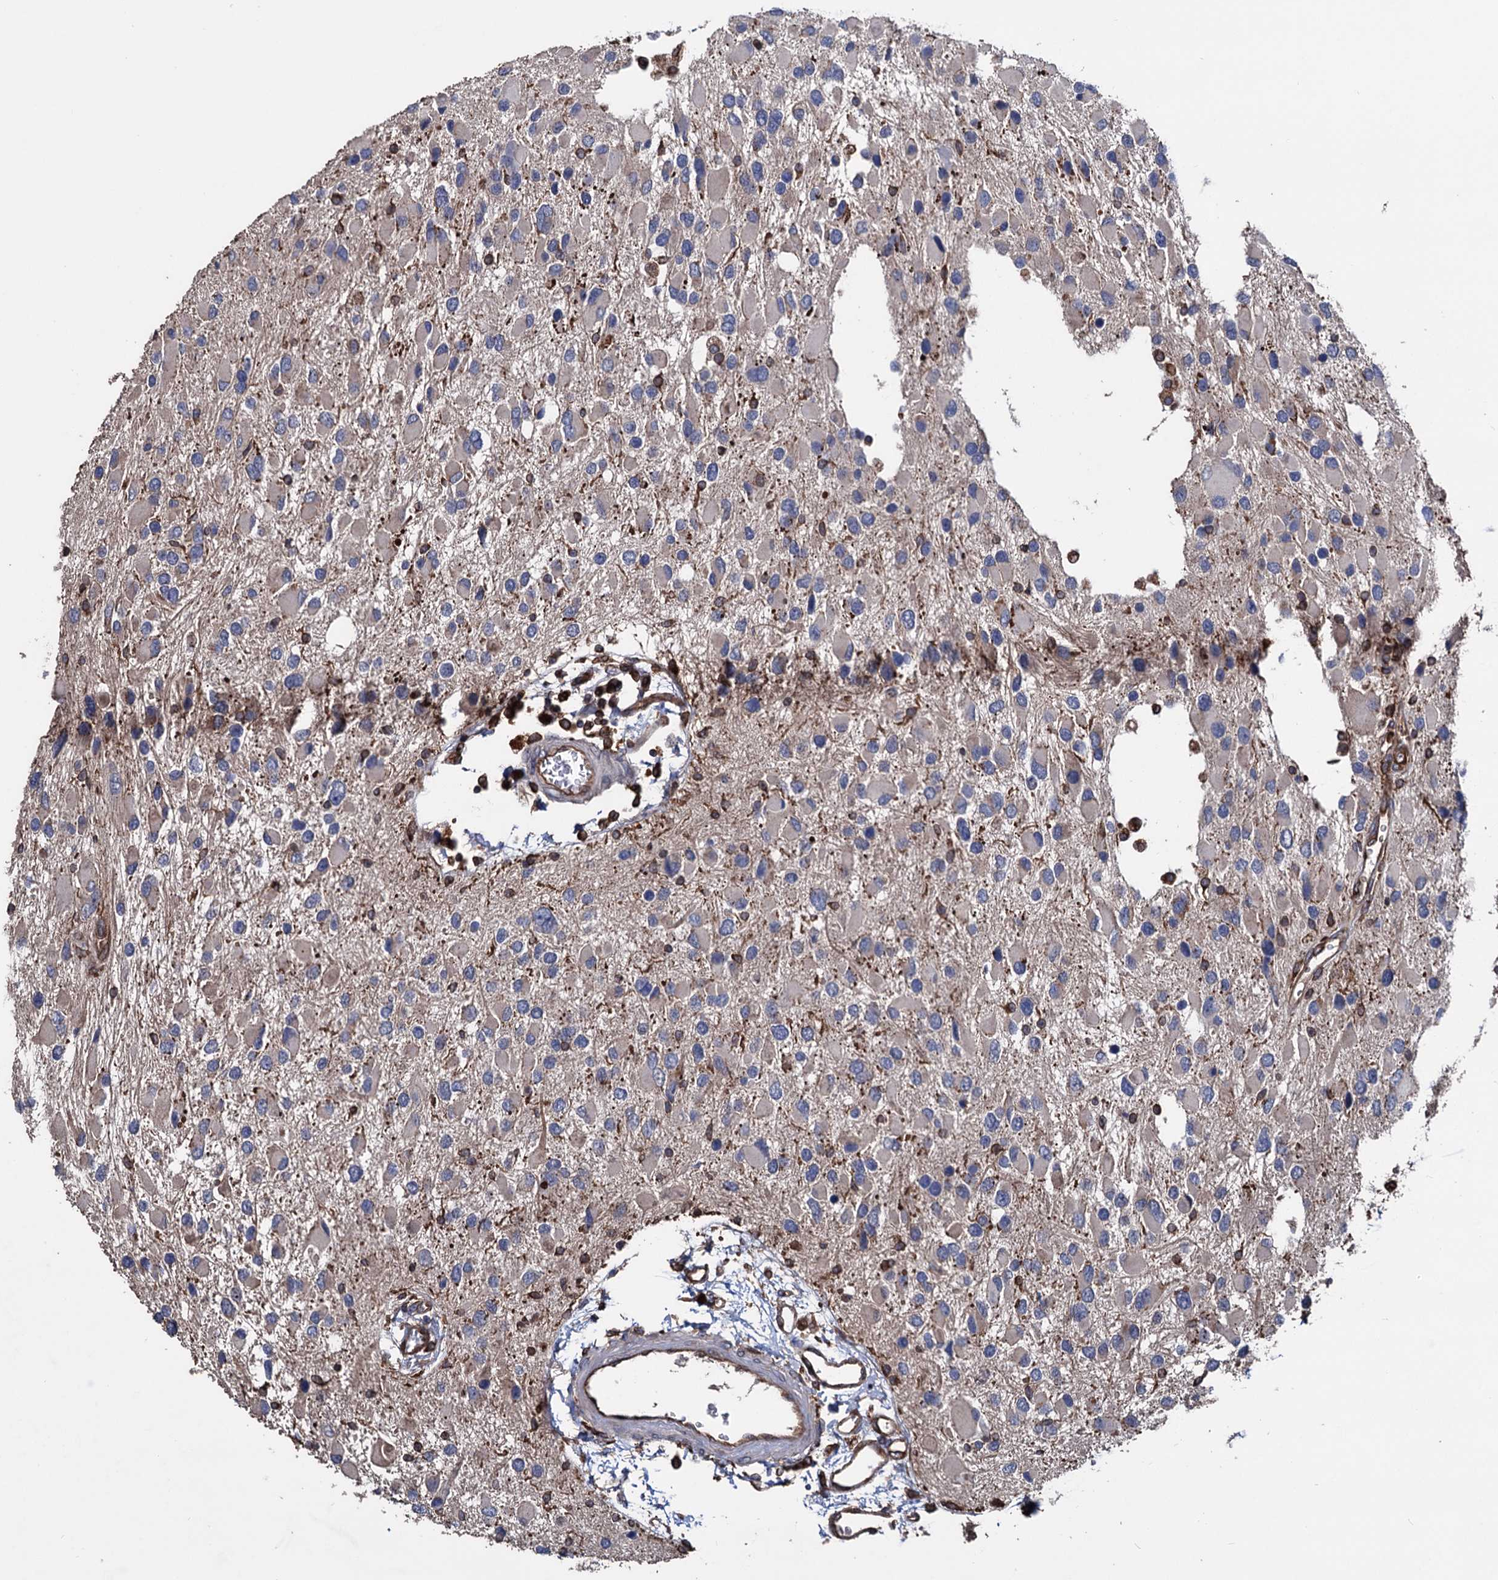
{"staining": {"intensity": "negative", "quantity": "none", "location": "none"}, "tissue": "glioma", "cell_type": "Tumor cells", "image_type": "cancer", "snomed": [{"axis": "morphology", "description": "Glioma, malignant, High grade"}, {"axis": "topography", "description": "Brain"}], "caption": "Glioma was stained to show a protein in brown. There is no significant staining in tumor cells.", "gene": "STING1", "patient": {"sex": "male", "age": 53}}